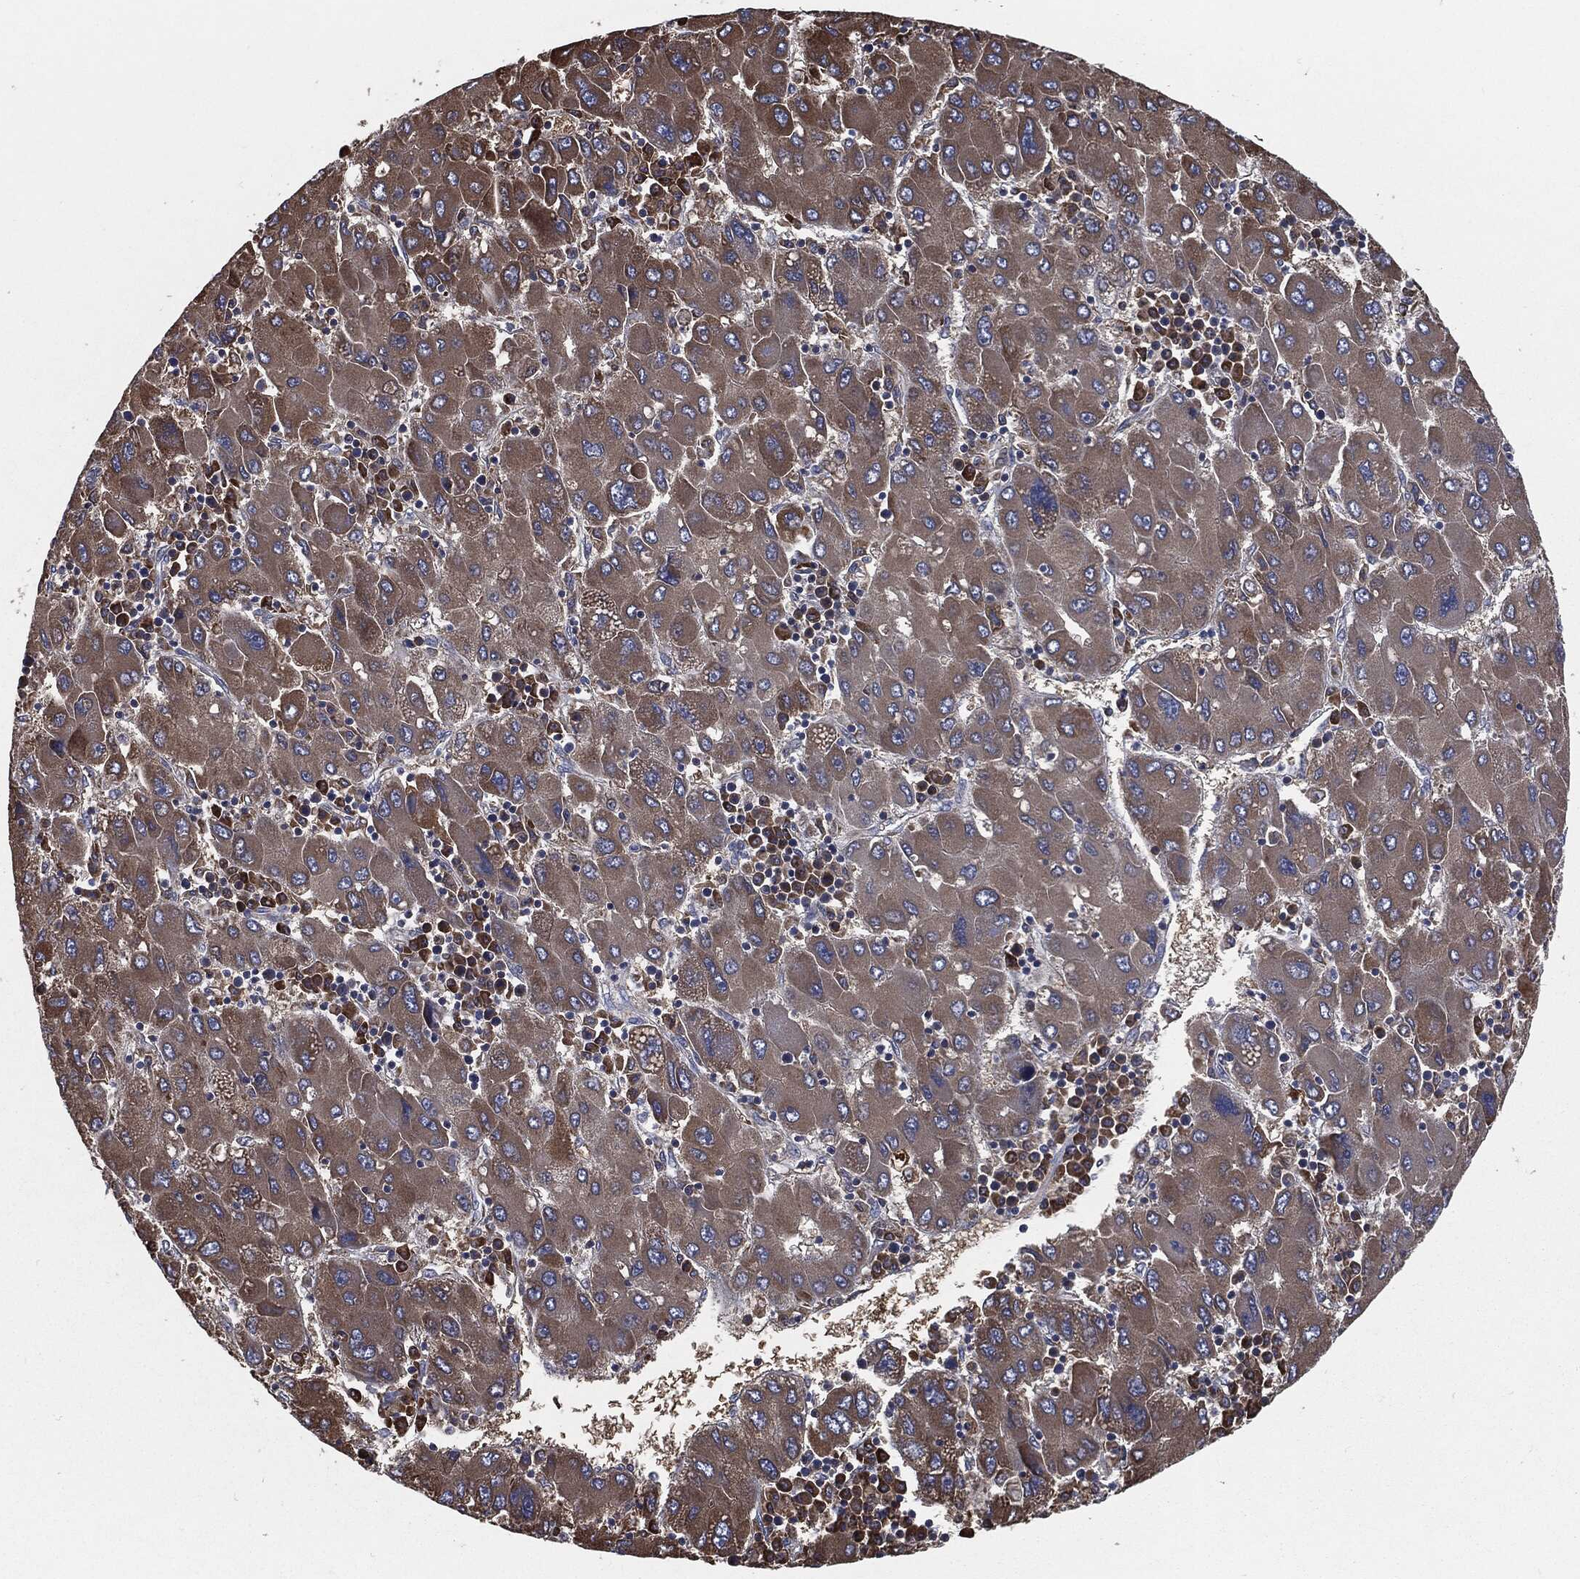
{"staining": {"intensity": "moderate", "quantity": ">75%", "location": "cytoplasmic/membranous"}, "tissue": "liver cancer", "cell_type": "Tumor cells", "image_type": "cancer", "snomed": [{"axis": "morphology", "description": "Carcinoma, Hepatocellular, NOS"}, {"axis": "topography", "description": "Liver"}], "caption": "This image demonstrates IHC staining of human liver hepatocellular carcinoma, with medium moderate cytoplasmic/membranous positivity in approximately >75% of tumor cells.", "gene": "PRDX4", "patient": {"sex": "male", "age": 75}}